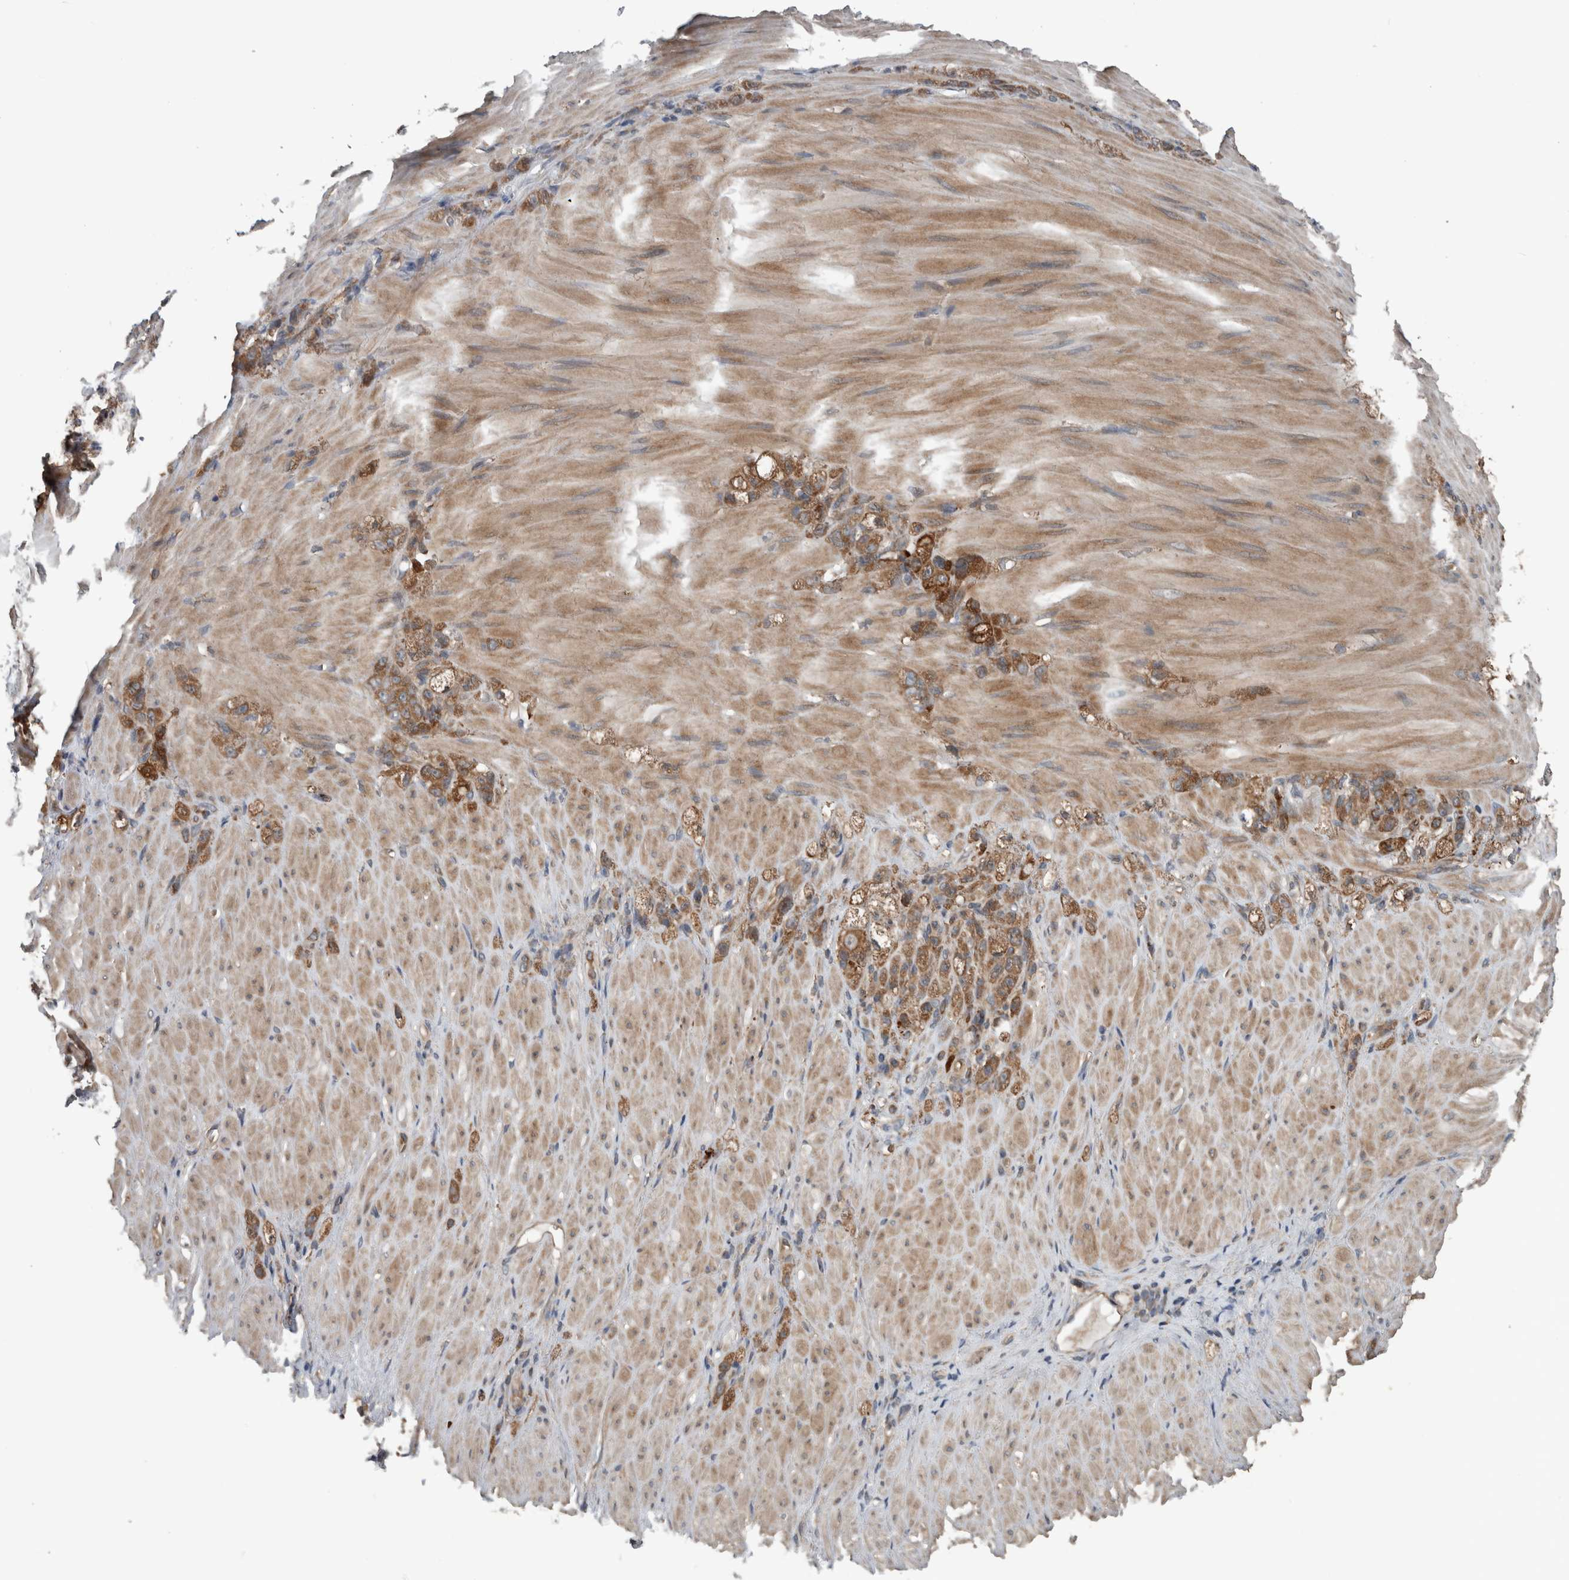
{"staining": {"intensity": "moderate", "quantity": ">75%", "location": "cytoplasmic/membranous"}, "tissue": "stomach cancer", "cell_type": "Tumor cells", "image_type": "cancer", "snomed": [{"axis": "morphology", "description": "Normal tissue, NOS"}, {"axis": "morphology", "description": "Adenocarcinoma, NOS"}, {"axis": "topography", "description": "Stomach"}], "caption": "DAB immunohistochemical staining of stomach cancer (adenocarcinoma) shows moderate cytoplasmic/membranous protein expression in approximately >75% of tumor cells. (DAB IHC with brightfield microscopy, high magnification).", "gene": "RIOK3", "patient": {"sex": "male", "age": 82}}